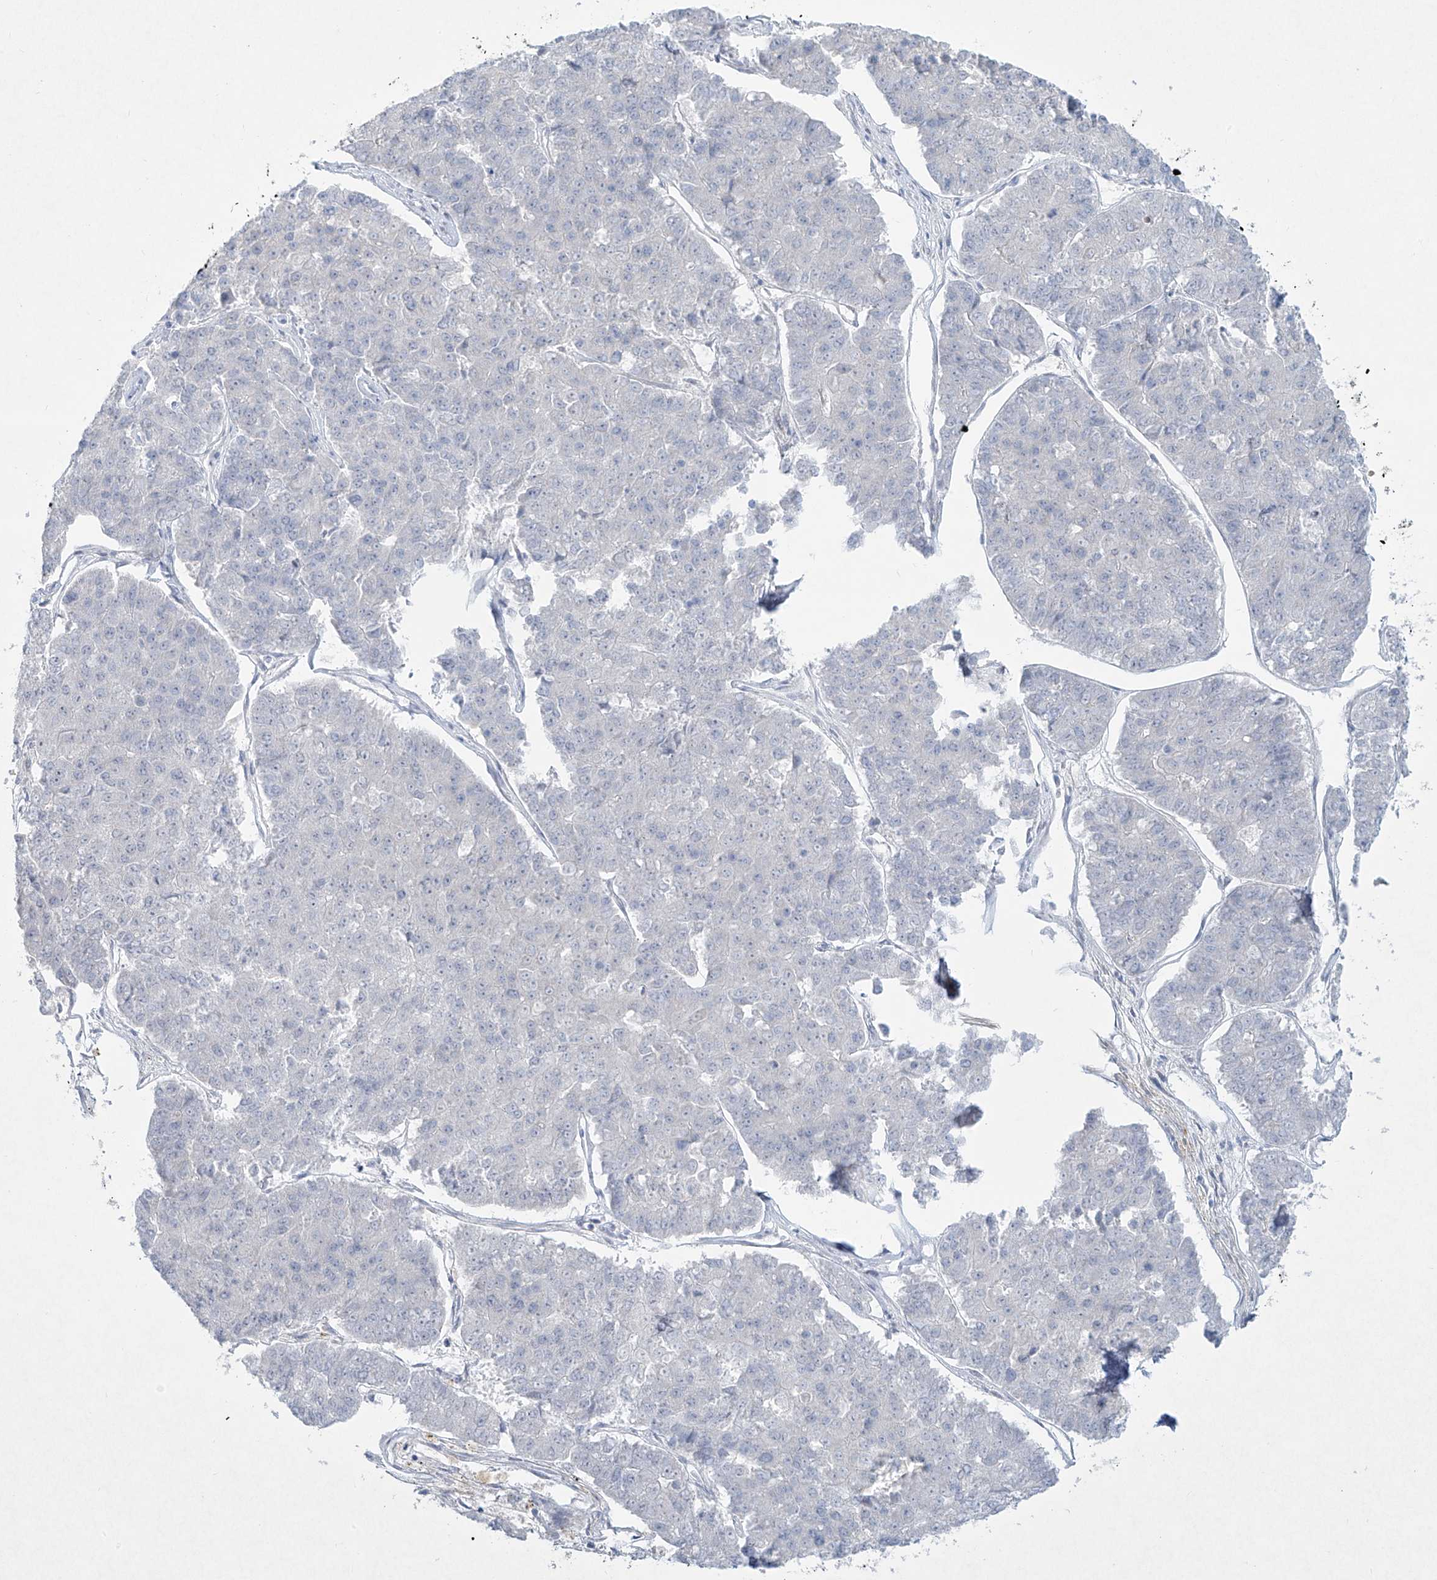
{"staining": {"intensity": "negative", "quantity": "none", "location": "none"}, "tissue": "pancreatic cancer", "cell_type": "Tumor cells", "image_type": "cancer", "snomed": [{"axis": "morphology", "description": "Adenocarcinoma, NOS"}, {"axis": "topography", "description": "Pancreas"}], "caption": "Immunohistochemical staining of human pancreatic cancer shows no significant positivity in tumor cells.", "gene": "PAX6", "patient": {"sex": "male", "age": 50}}